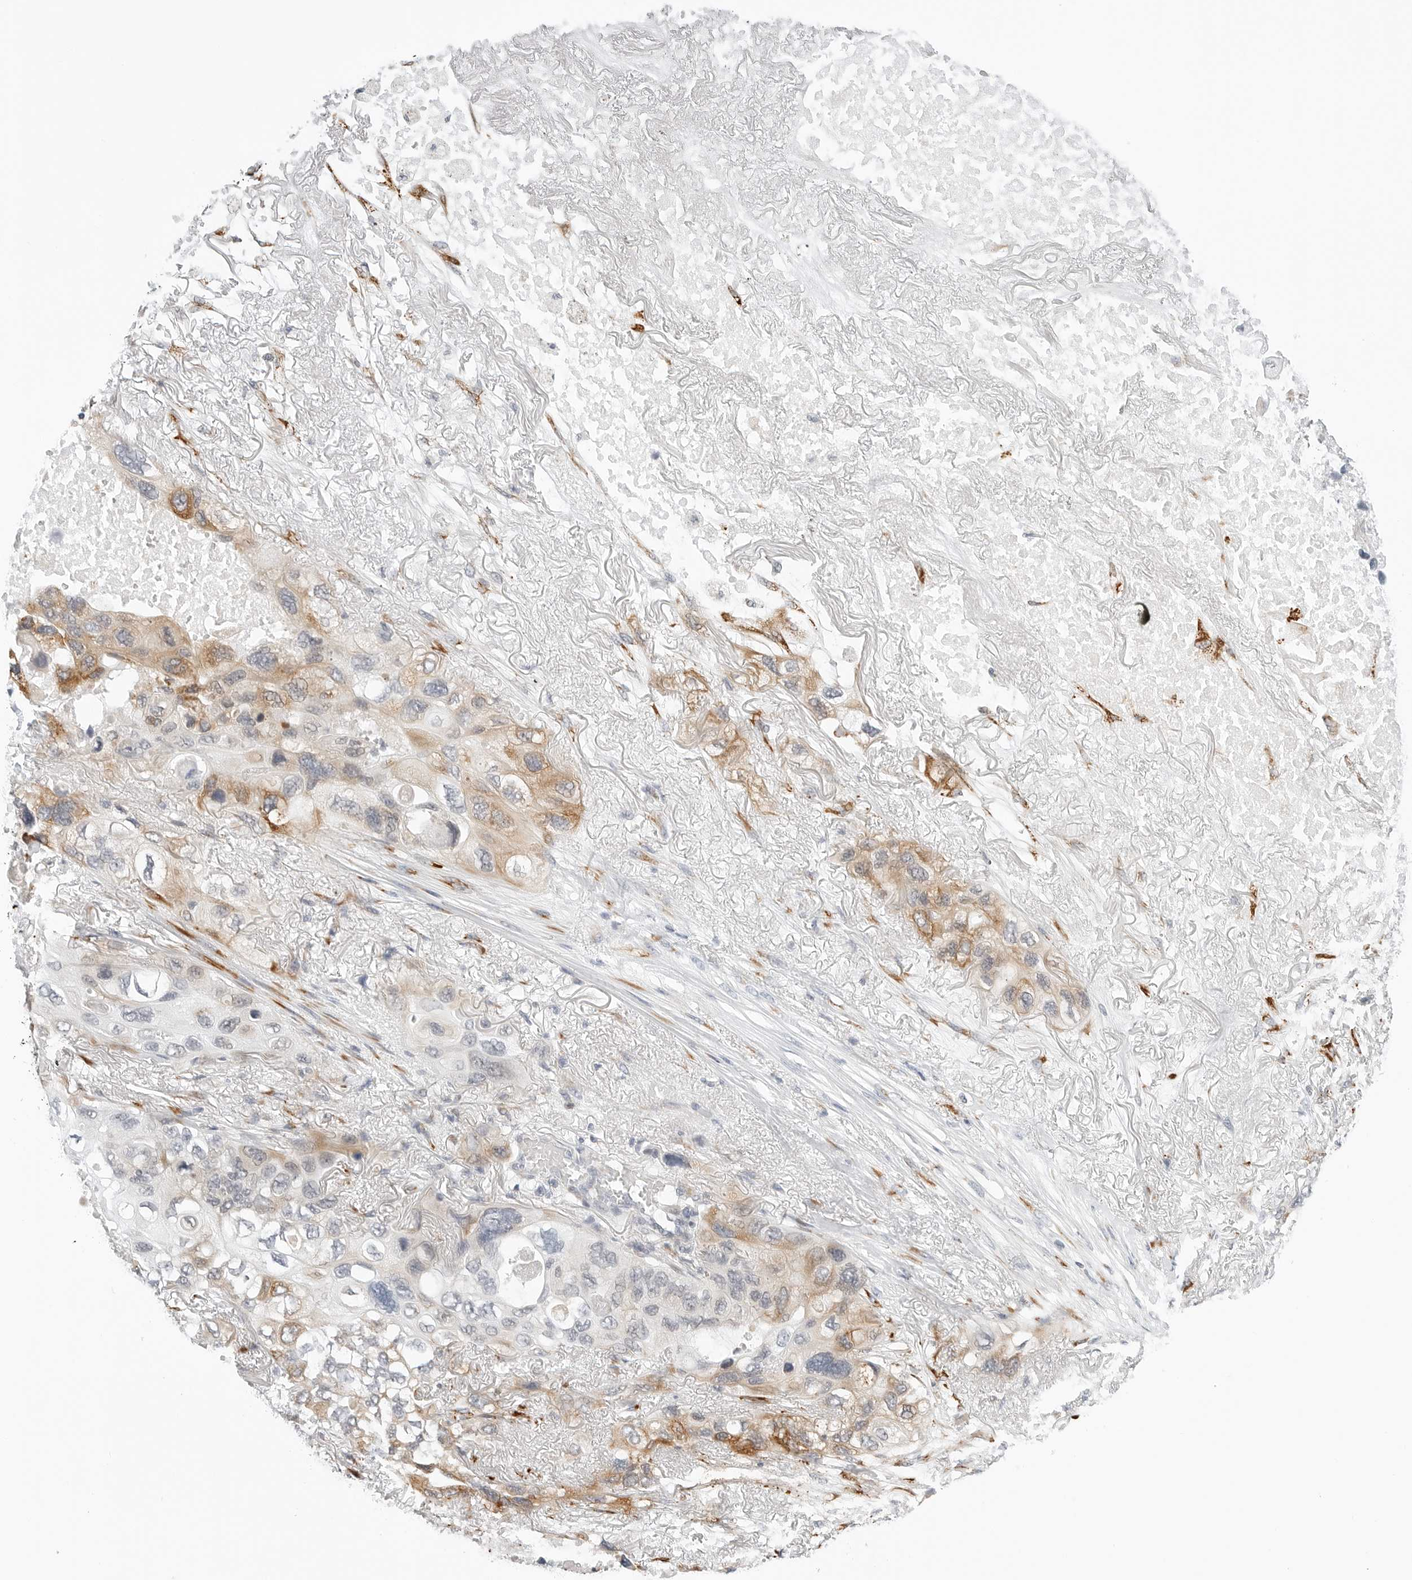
{"staining": {"intensity": "moderate", "quantity": ">75%", "location": "cytoplasmic/membranous"}, "tissue": "lung cancer", "cell_type": "Tumor cells", "image_type": "cancer", "snomed": [{"axis": "morphology", "description": "Squamous cell carcinoma, NOS"}, {"axis": "topography", "description": "Lung"}], "caption": "The image exhibits immunohistochemical staining of lung cancer (squamous cell carcinoma). There is moderate cytoplasmic/membranous positivity is identified in approximately >75% of tumor cells. The protein is stained brown, and the nuclei are stained in blue (DAB IHC with brightfield microscopy, high magnification).", "gene": "TSEN2", "patient": {"sex": "female", "age": 73}}